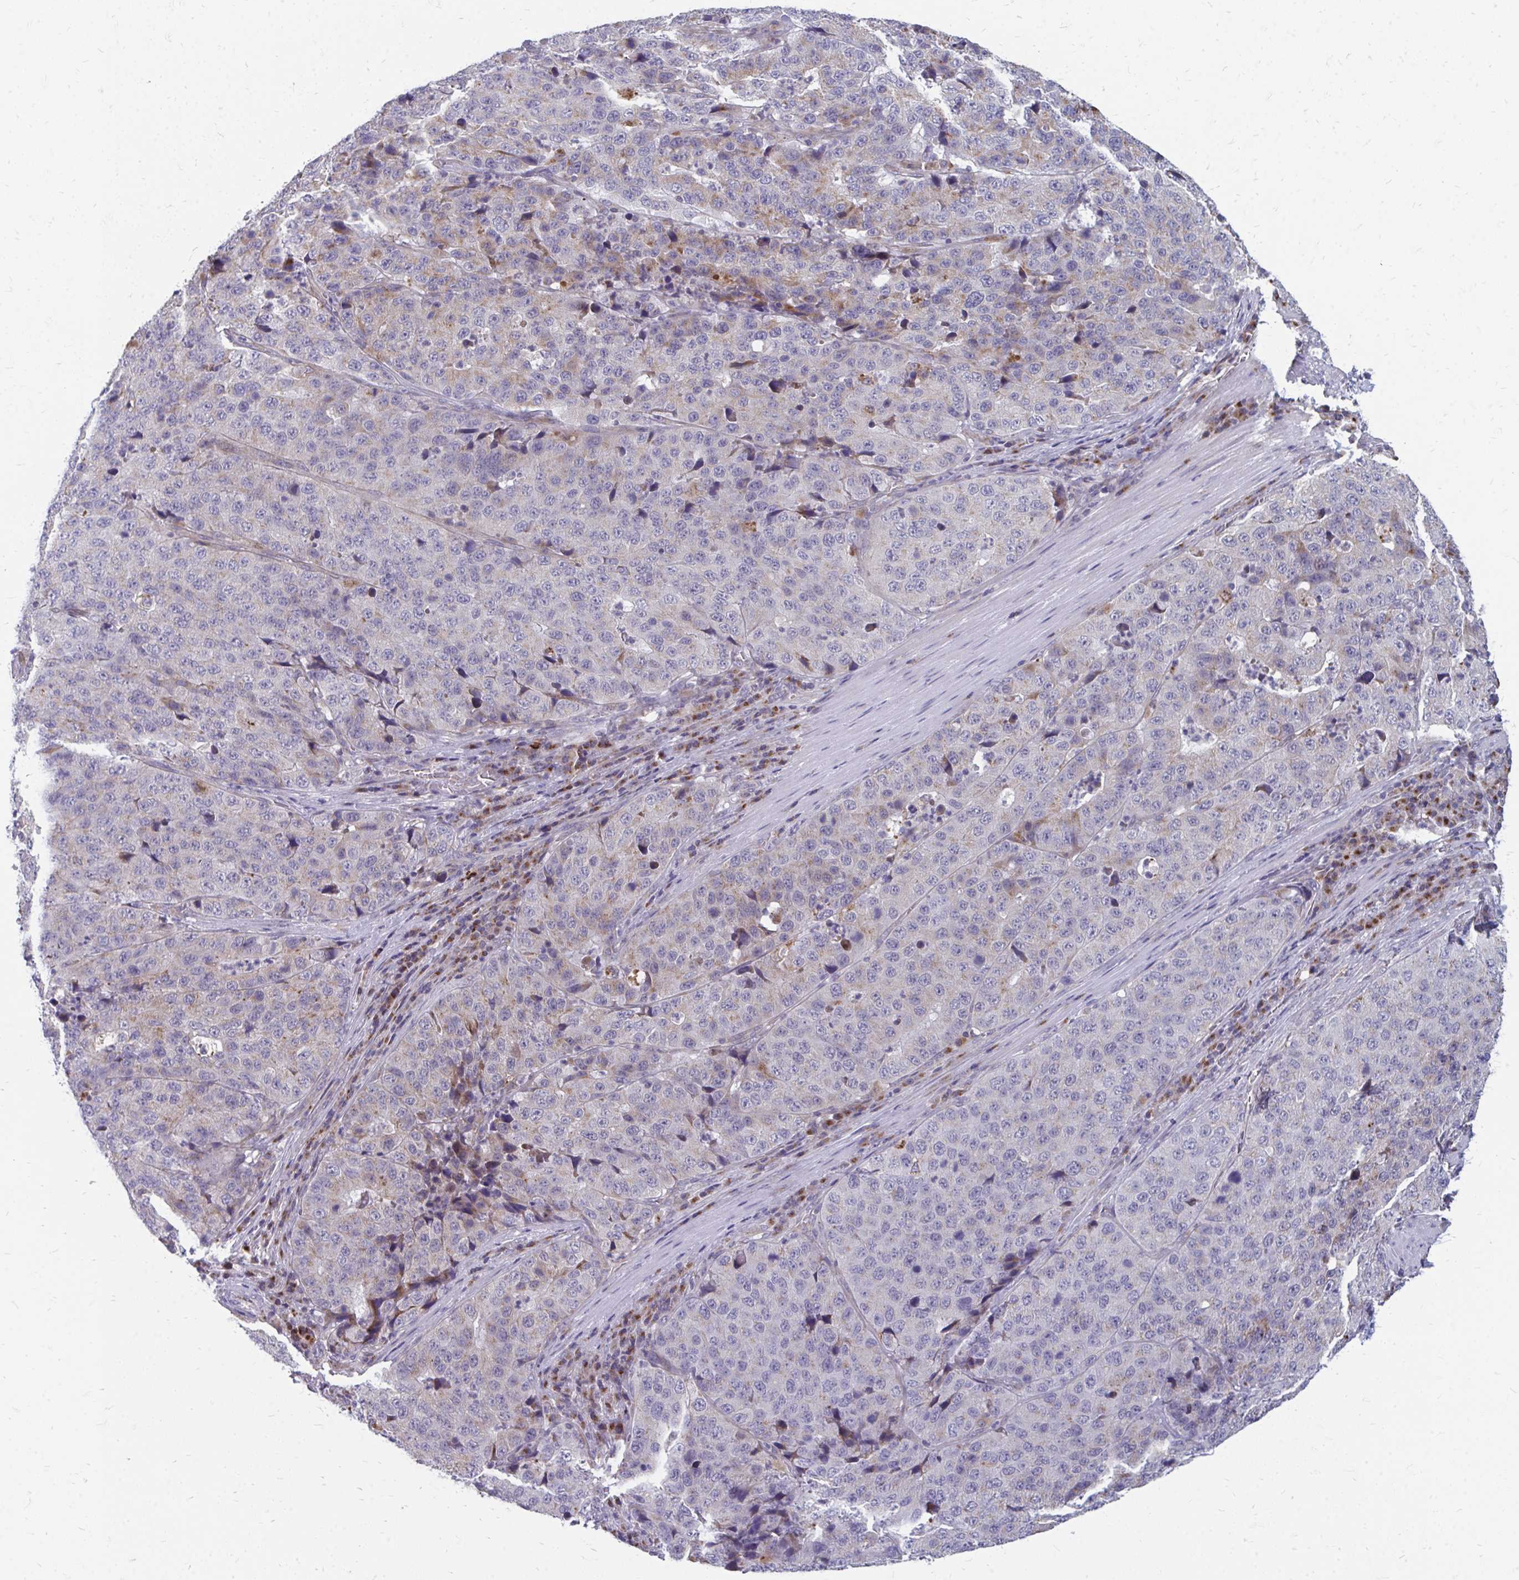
{"staining": {"intensity": "weak", "quantity": "<25%", "location": "cytoplasmic/membranous"}, "tissue": "stomach cancer", "cell_type": "Tumor cells", "image_type": "cancer", "snomed": [{"axis": "morphology", "description": "Adenocarcinoma, NOS"}, {"axis": "topography", "description": "Stomach"}], "caption": "This image is of adenocarcinoma (stomach) stained with immunohistochemistry to label a protein in brown with the nuclei are counter-stained blue. There is no staining in tumor cells.", "gene": "PABIR3", "patient": {"sex": "male", "age": 71}}